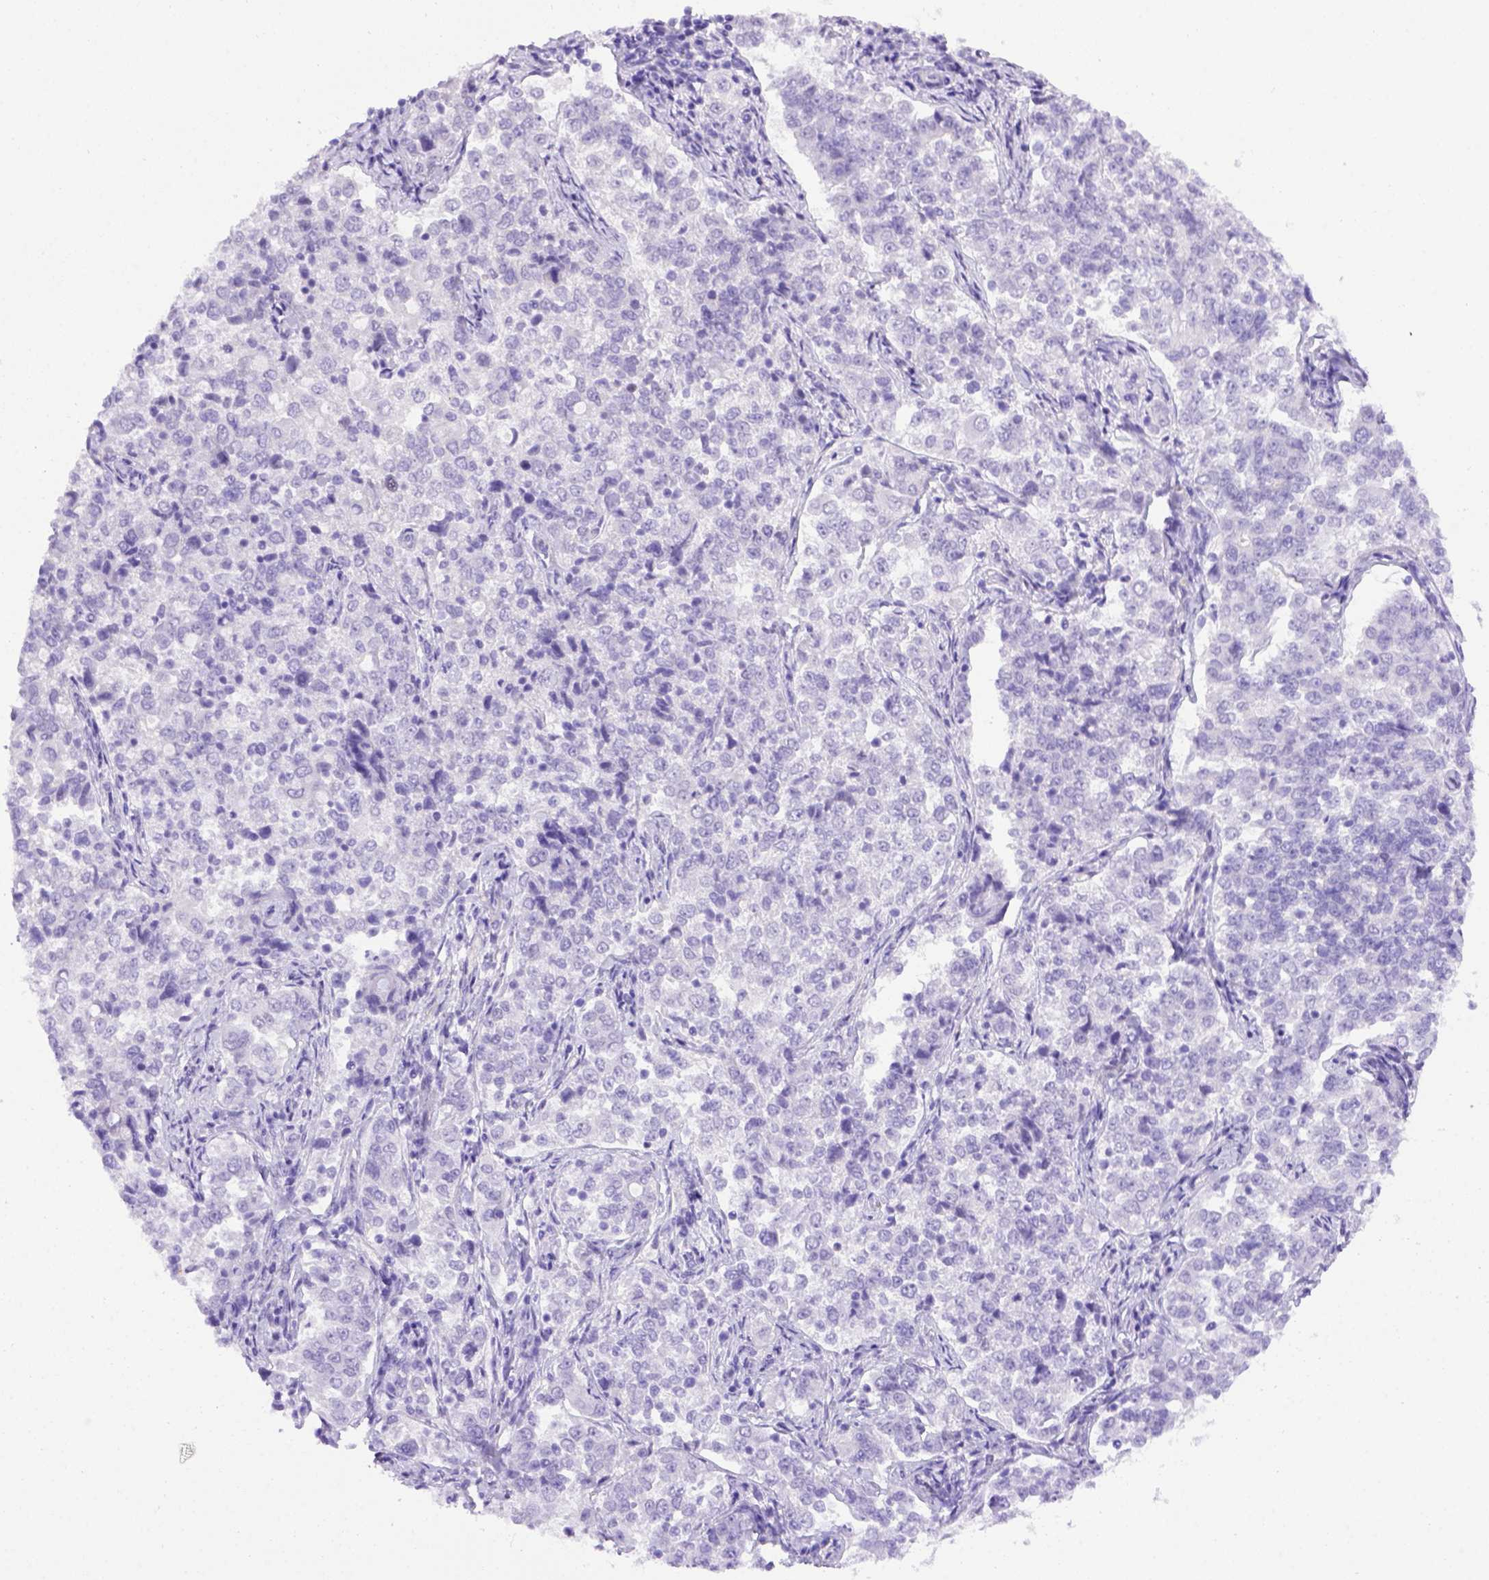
{"staining": {"intensity": "negative", "quantity": "none", "location": "none"}, "tissue": "endometrial cancer", "cell_type": "Tumor cells", "image_type": "cancer", "snomed": [{"axis": "morphology", "description": "Adenocarcinoma, NOS"}, {"axis": "topography", "description": "Endometrium"}], "caption": "High power microscopy histopathology image of an immunohistochemistry histopathology image of endometrial adenocarcinoma, revealing no significant positivity in tumor cells.", "gene": "ADAM12", "patient": {"sex": "female", "age": 43}}